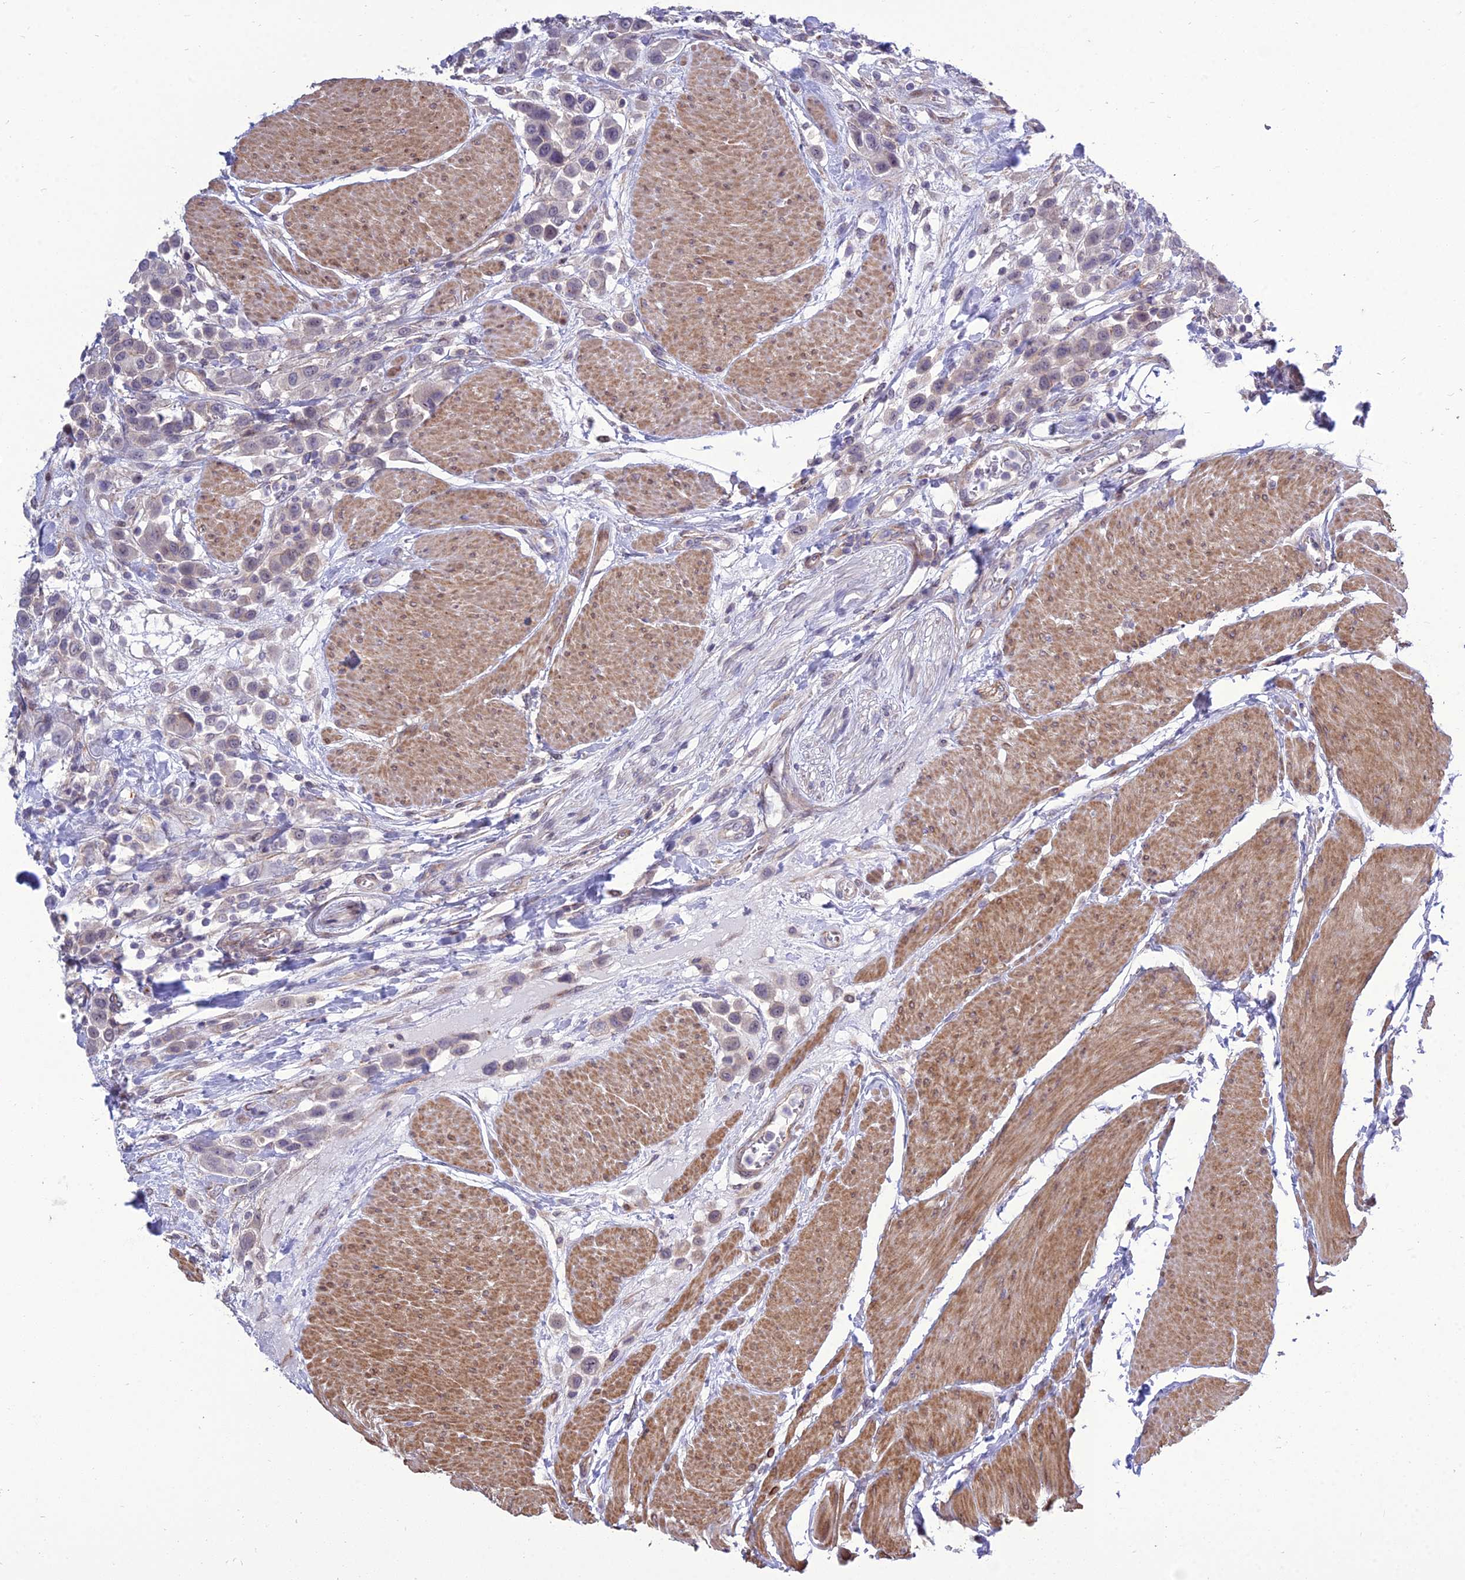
{"staining": {"intensity": "negative", "quantity": "none", "location": "none"}, "tissue": "urothelial cancer", "cell_type": "Tumor cells", "image_type": "cancer", "snomed": [{"axis": "morphology", "description": "Urothelial carcinoma, High grade"}, {"axis": "topography", "description": "Urinary bladder"}], "caption": "Image shows no protein staining in tumor cells of urothelial cancer tissue.", "gene": "TSPYL2", "patient": {"sex": "male", "age": 50}}